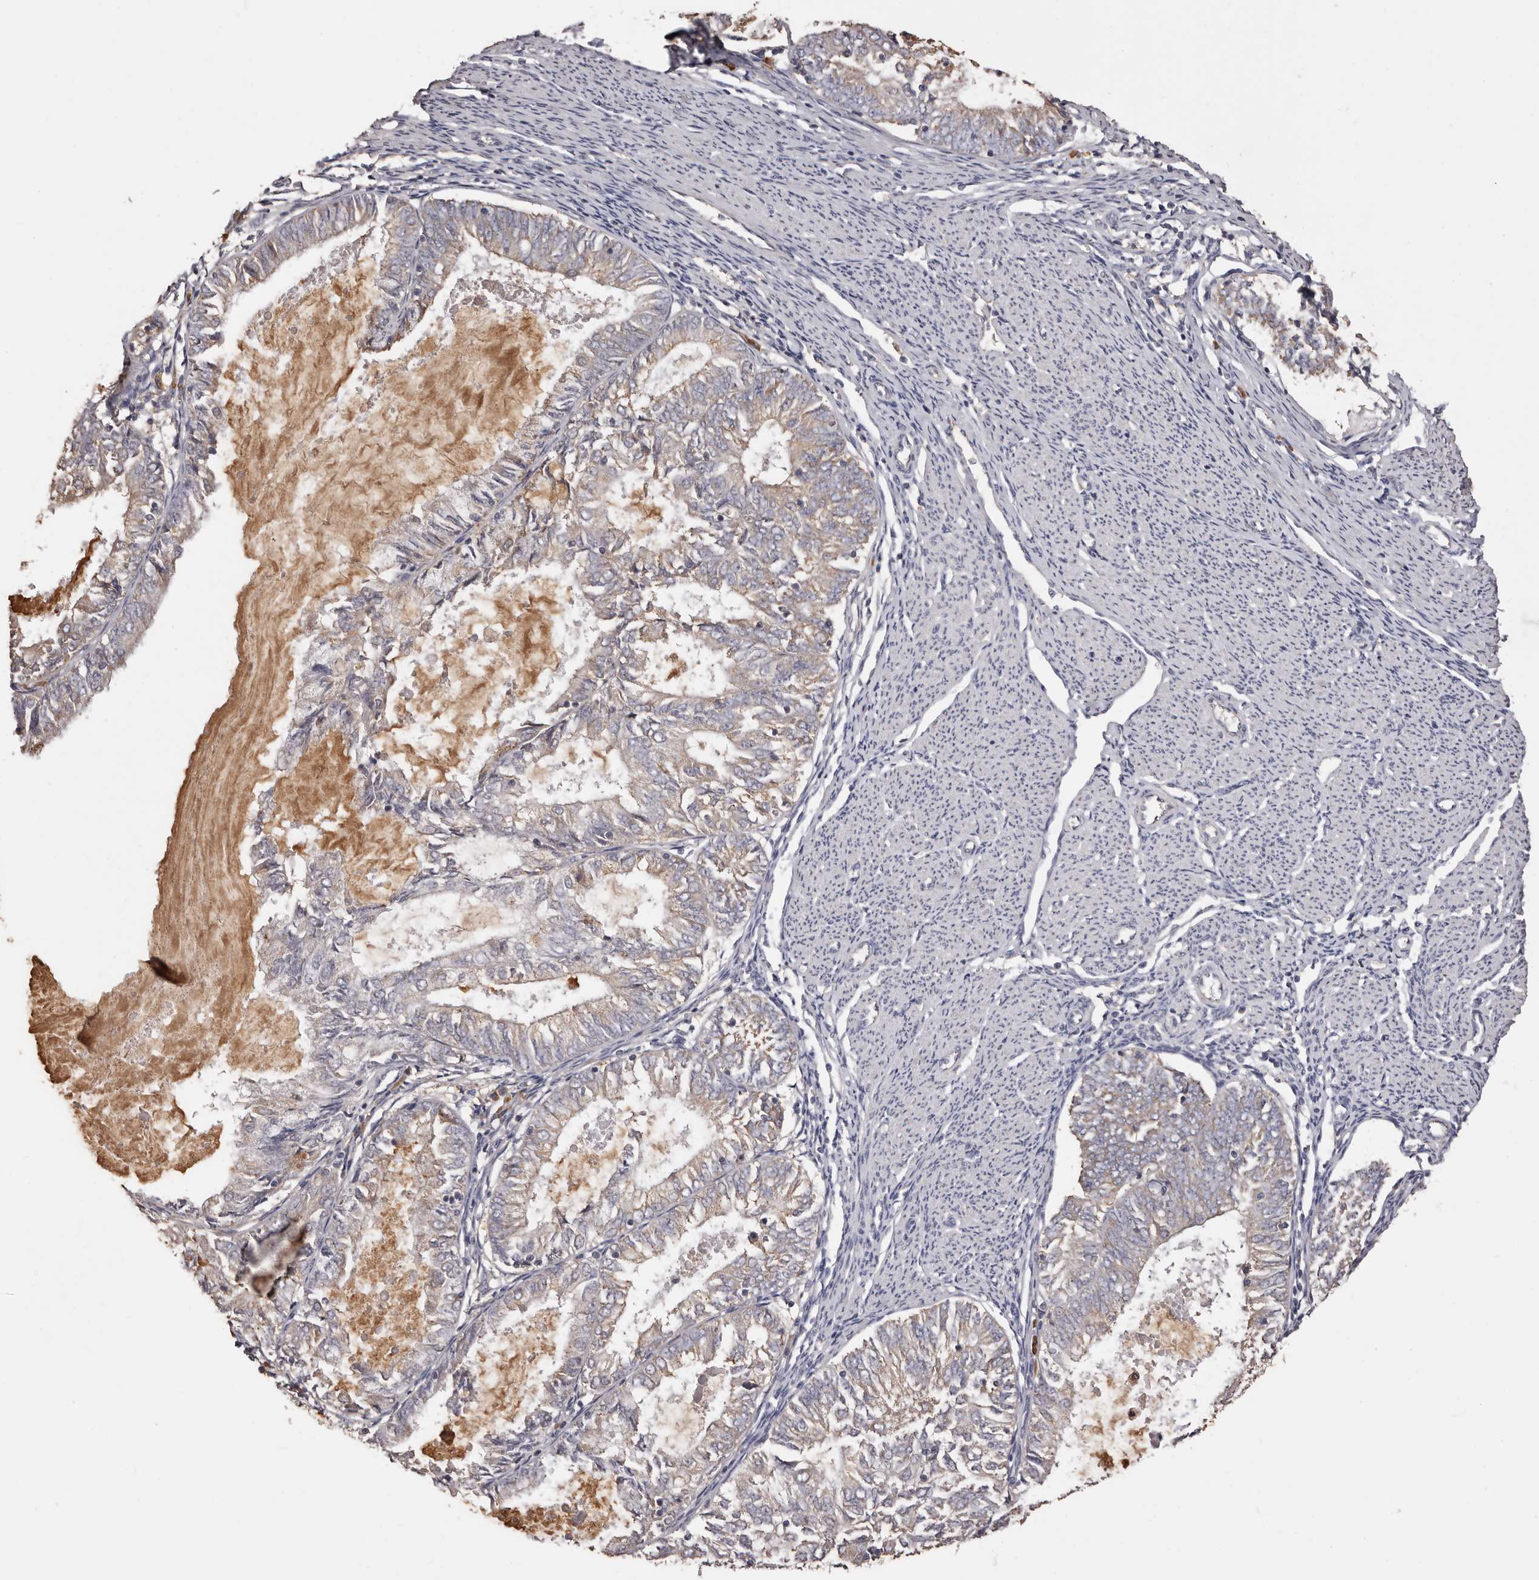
{"staining": {"intensity": "weak", "quantity": "25%-75%", "location": "cytoplasmic/membranous"}, "tissue": "endometrial cancer", "cell_type": "Tumor cells", "image_type": "cancer", "snomed": [{"axis": "morphology", "description": "Adenocarcinoma, NOS"}, {"axis": "topography", "description": "Endometrium"}], "caption": "Human adenocarcinoma (endometrial) stained for a protein (brown) displays weak cytoplasmic/membranous positive staining in approximately 25%-75% of tumor cells.", "gene": "ETNK1", "patient": {"sex": "female", "age": 57}}